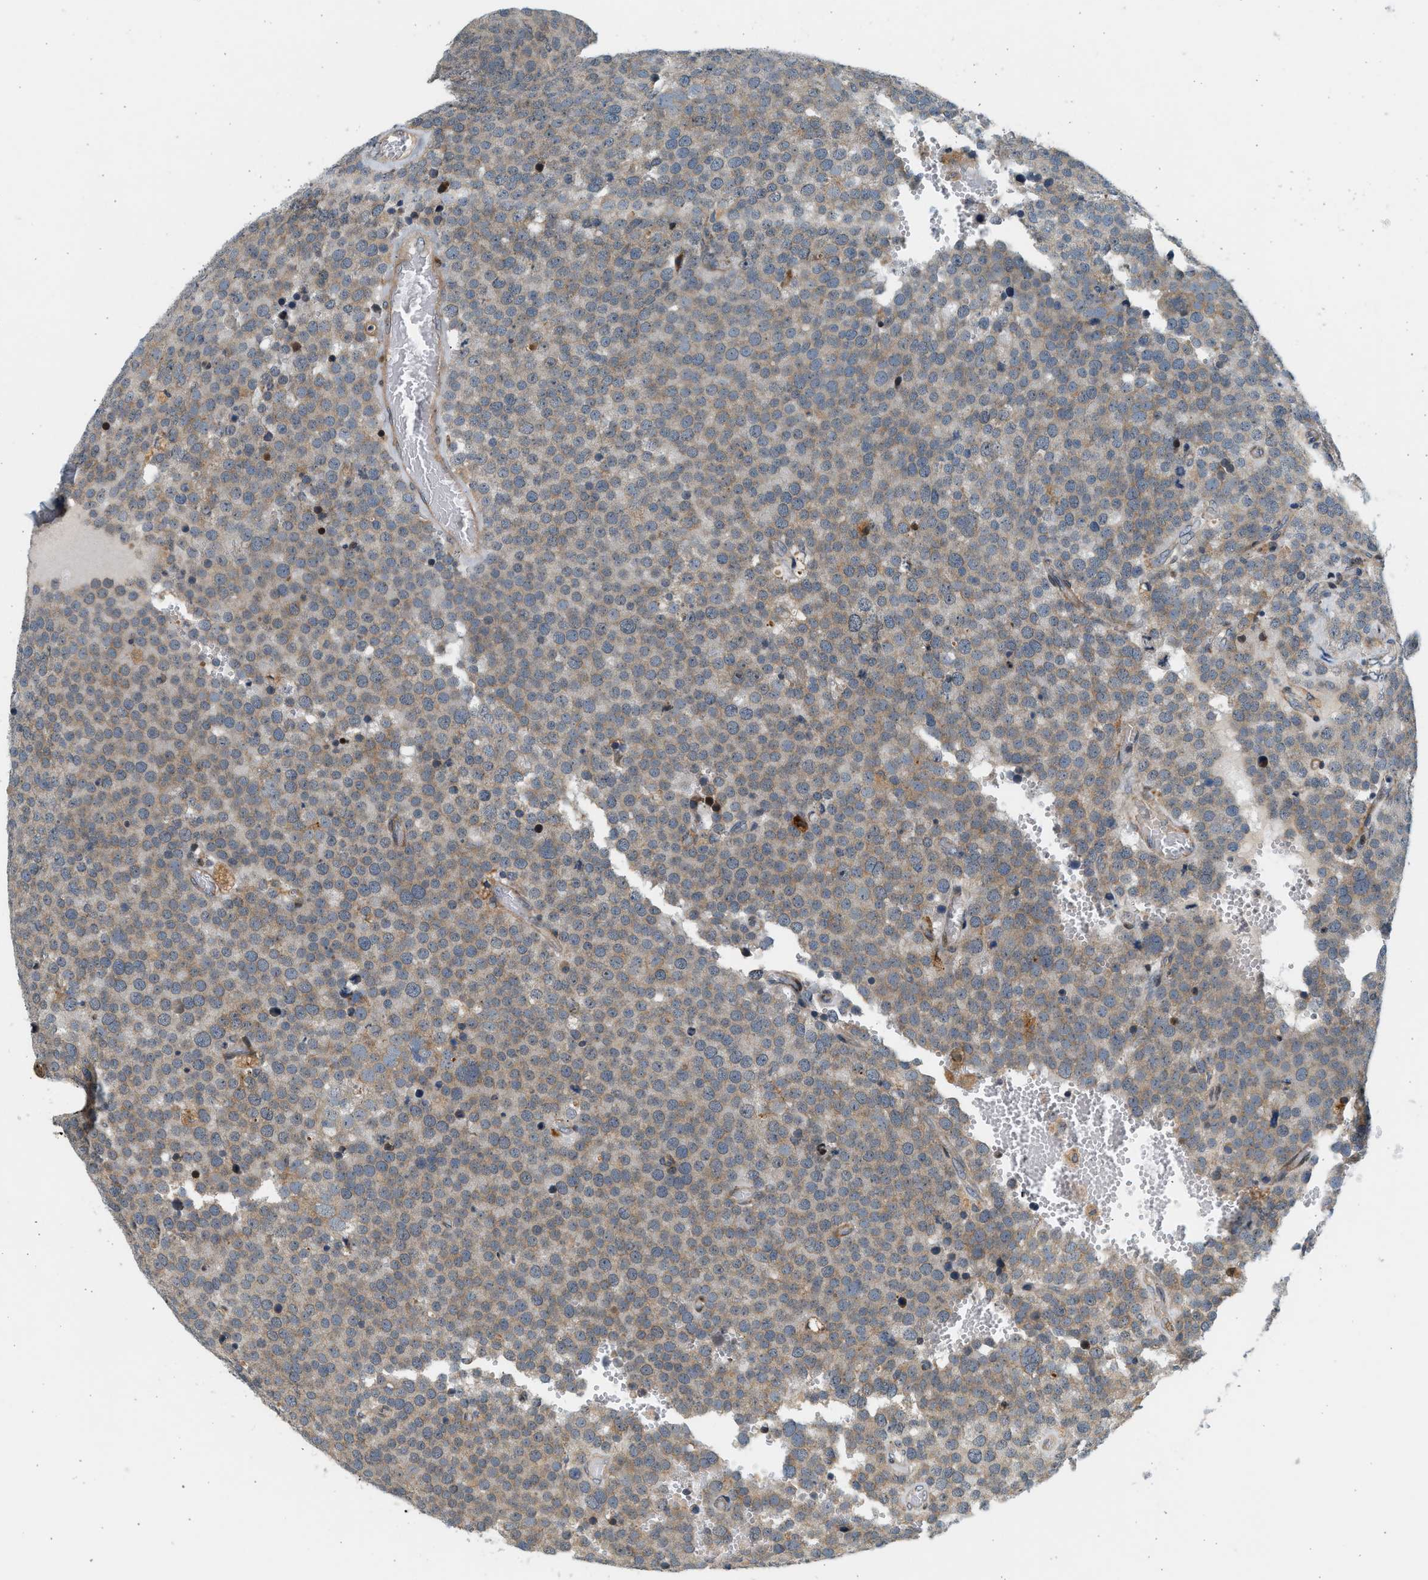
{"staining": {"intensity": "weak", "quantity": "25%-75%", "location": "cytoplasmic/membranous"}, "tissue": "testis cancer", "cell_type": "Tumor cells", "image_type": "cancer", "snomed": [{"axis": "morphology", "description": "Normal tissue, NOS"}, {"axis": "morphology", "description": "Seminoma, NOS"}, {"axis": "topography", "description": "Testis"}], "caption": "The immunohistochemical stain shows weak cytoplasmic/membranous staining in tumor cells of testis cancer (seminoma) tissue.", "gene": "NRSN2", "patient": {"sex": "male", "age": 71}}